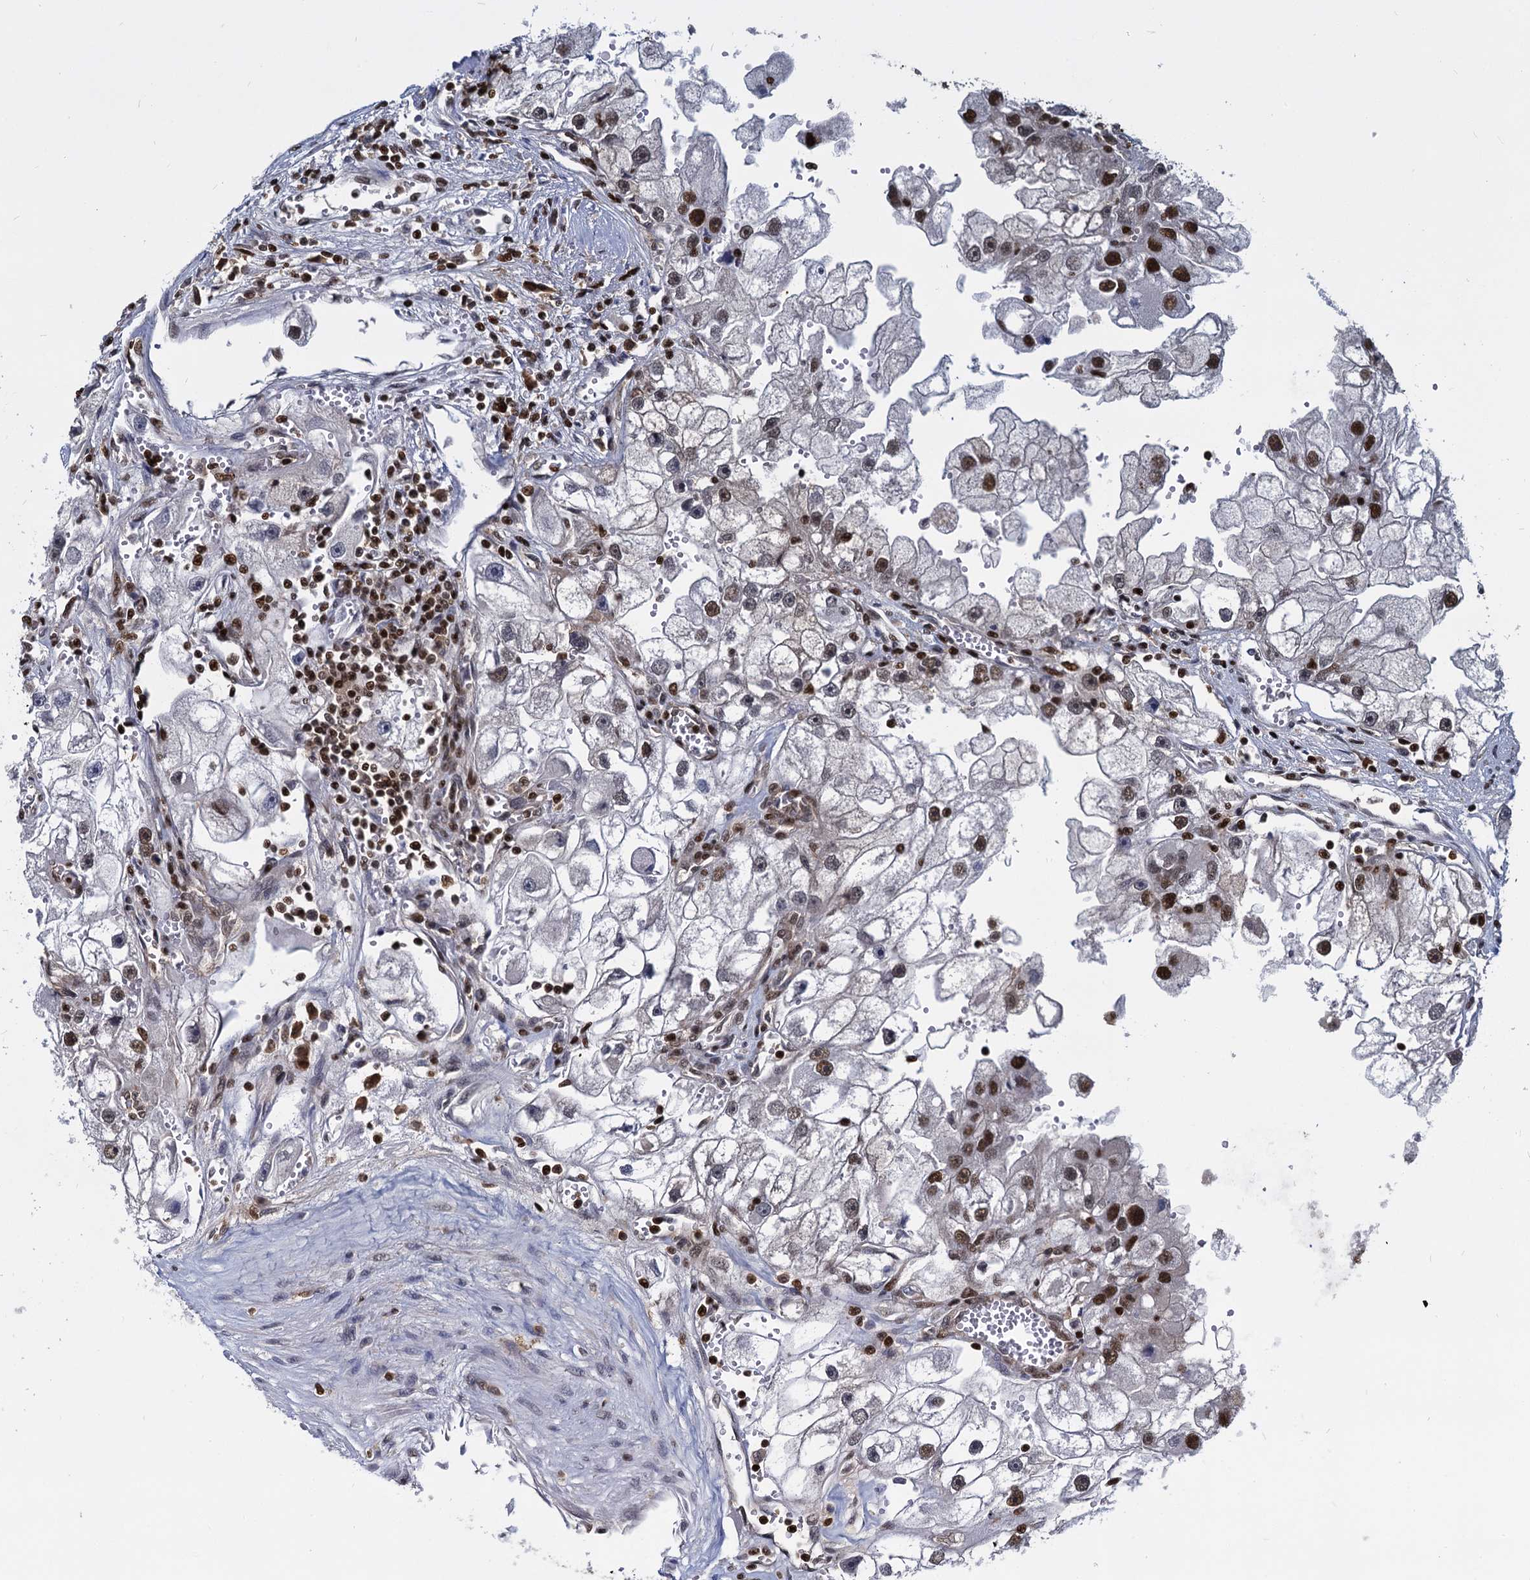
{"staining": {"intensity": "strong", "quantity": "25%-75%", "location": "nuclear"}, "tissue": "renal cancer", "cell_type": "Tumor cells", "image_type": "cancer", "snomed": [{"axis": "morphology", "description": "Adenocarcinoma, NOS"}, {"axis": "topography", "description": "Kidney"}], "caption": "Adenocarcinoma (renal) was stained to show a protein in brown. There is high levels of strong nuclear staining in about 25%-75% of tumor cells. (Brightfield microscopy of DAB IHC at high magnification).", "gene": "DCPS", "patient": {"sex": "male", "age": 63}}